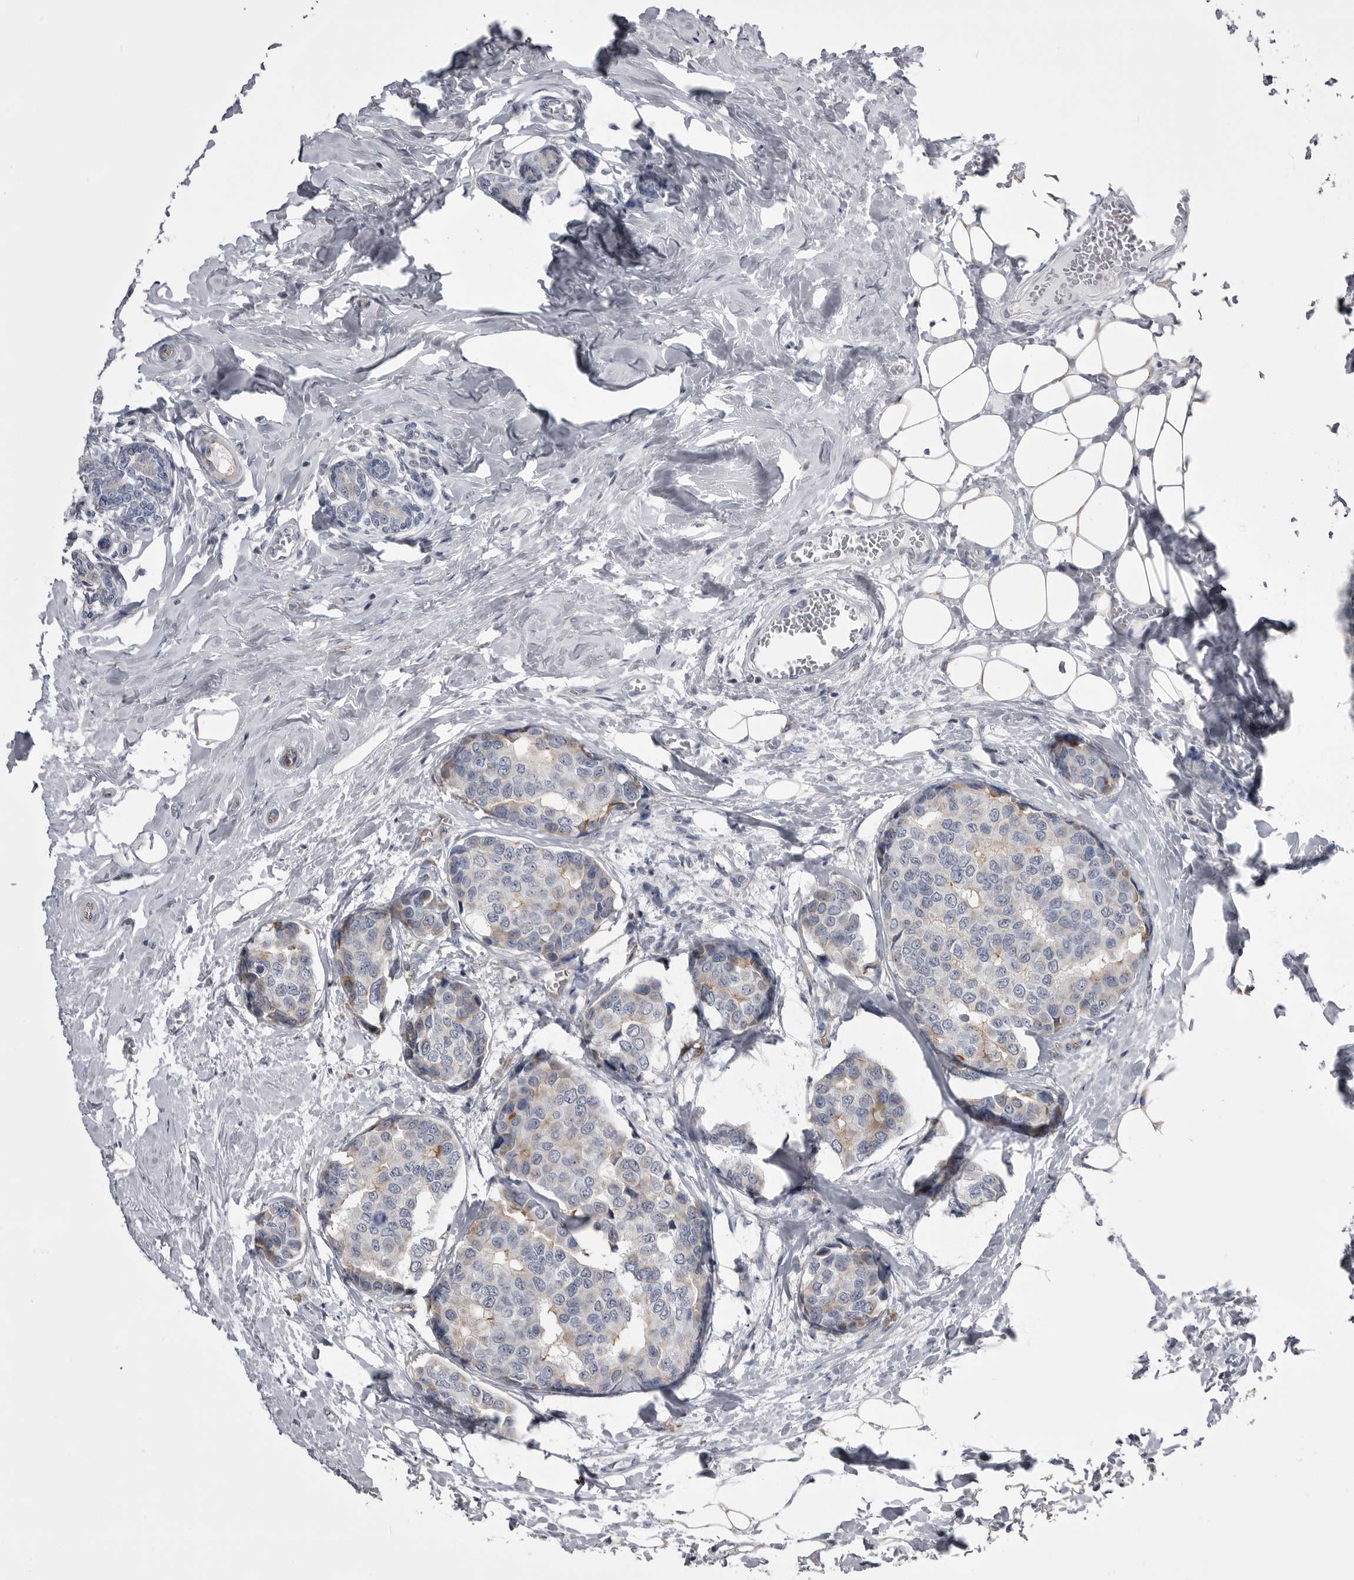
{"staining": {"intensity": "negative", "quantity": "none", "location": "none"}, "tissue": "breast cancer", "cell_type": "Tumor cells", "image_type": "cancer", "snomed": [{"axis": "morphology", "description": "Normal tissue, NOS"}, {"axis": "morphology", "description": "Duct carcinoma"}, {"axis": "topography", "description": "Breast"}], "caption": "Tumor cells show no significant protein positivity in intraductal carcinoma (breast).", "gene": "OPLAH", "patient": {"sex": "female", "age": 43}}